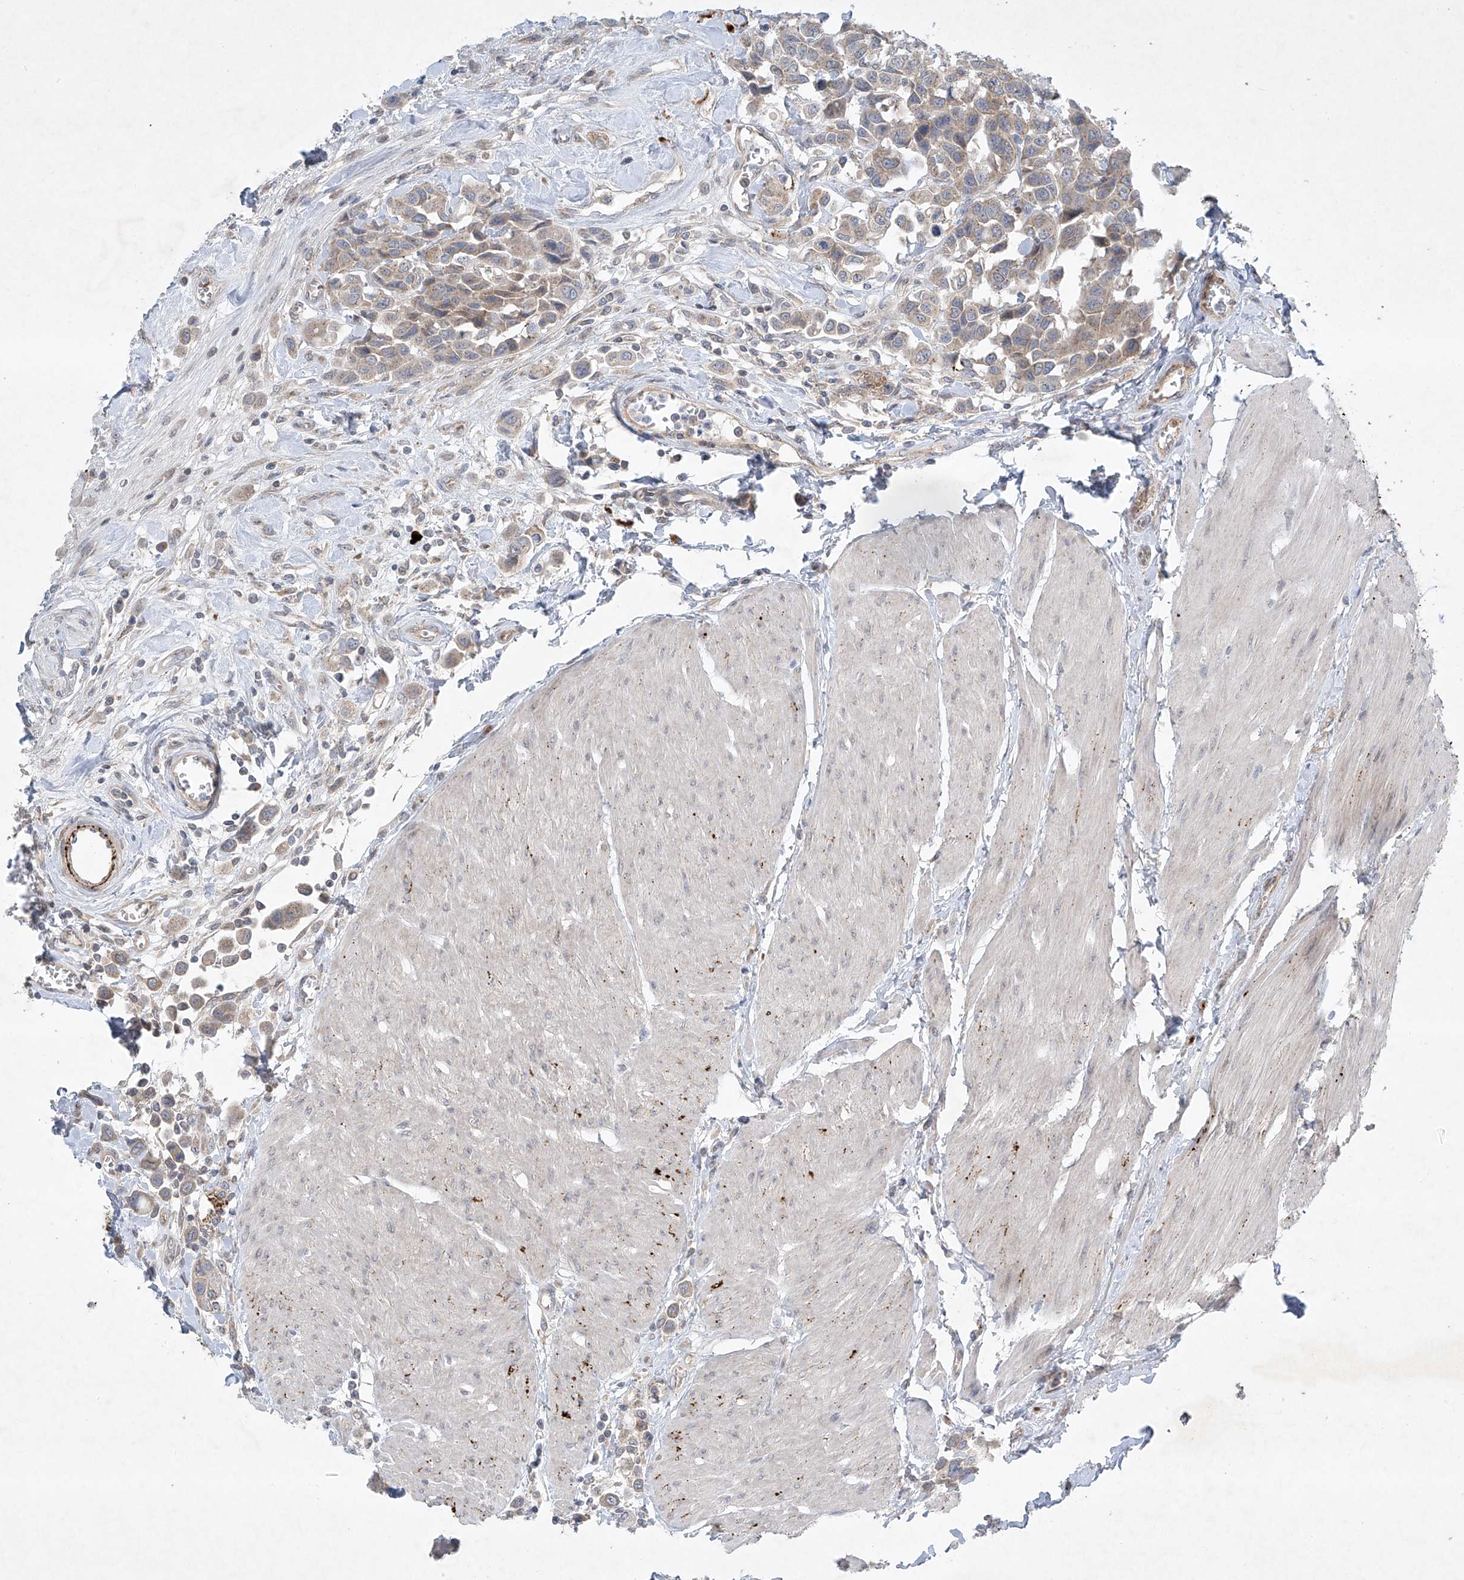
{"staining": {"intensity": "weak", "quantity": ">75%", "location": "cytoplasmic/membranous"}, "tissue": "urothelial cancer", "cell_type": "Tumor cells", "image_type": "cancer", "snomed": [{"axis": "morphology", "description": "Urothelial carcinoma, High grade"}, {"axis": "topography", "description": "Urinary bladder"}], "caption": "Protein staining demonstrates weak cytoplasmic/membranous staining in approximately >75% of tumor cells in urothelial cancer. (Brightfield microscopy of DAB IHC at high magnification).", "gene": "TJAP1", "patient": {"sex": "male", "age": 50}}